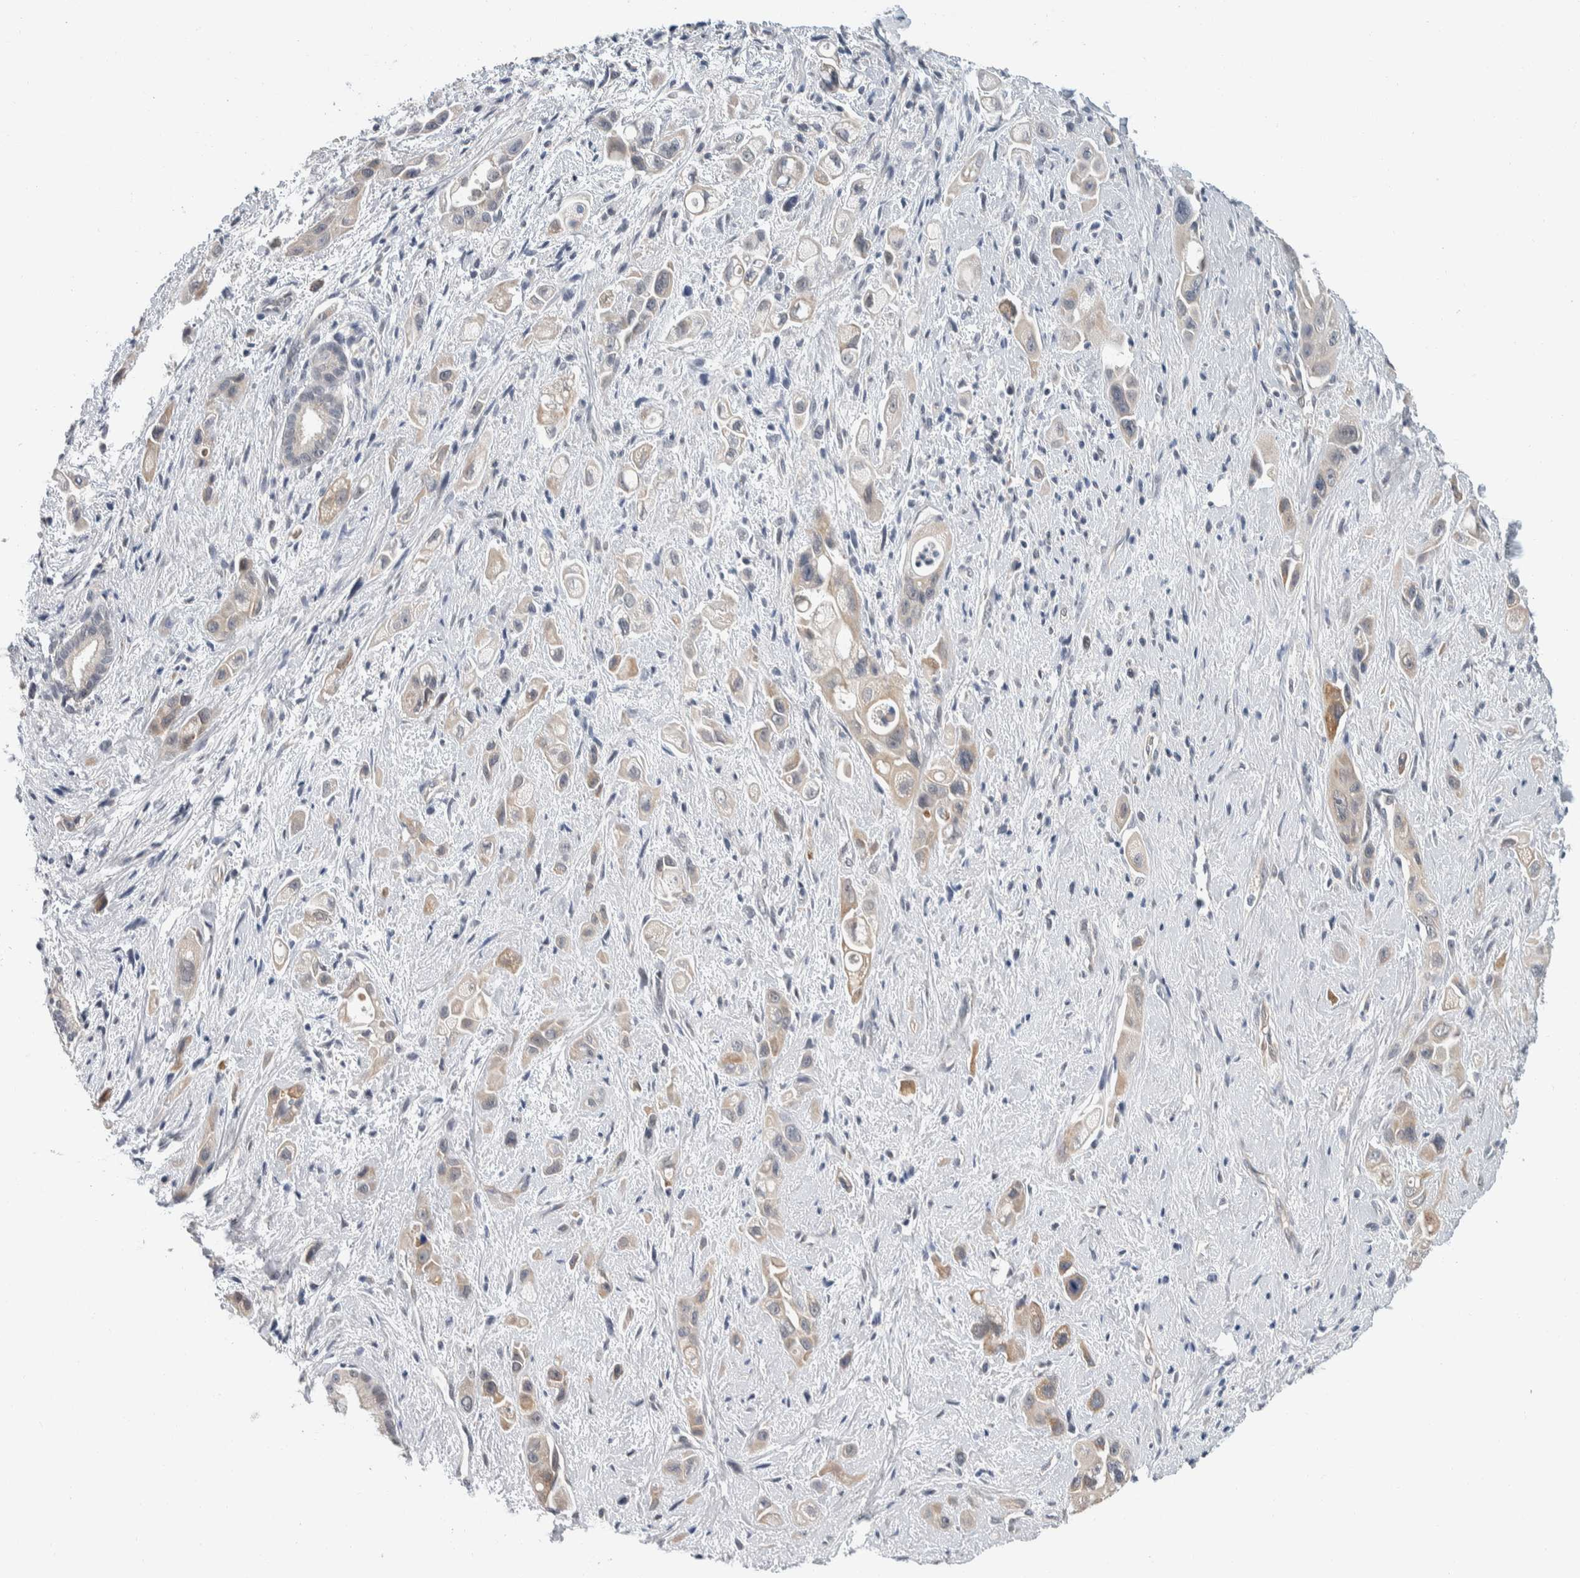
{"staining": {"intensity": "weak", "quantity": "25%-75%", "location": "cytoplasmic/membranous"}, "tissue": "pancreatic cancer", "cell_type": "Tumor cells", "image_type": "cancer", "snomed": [{"axis": "morphology", "description": "Adenocarcinoma, NOS"}, {"axis": "topography", "description": "Pancreas"}], "caption": "A brown stain labels weak cytoplasmic/membranous staining of a protein in human pancreatic adenocarcinoma tumor cells. (DAB IHC, brown staining for protein, blue staining for nuclei).", "gene": "SHPK", "patient": {"sex": "female", "age": 66}}